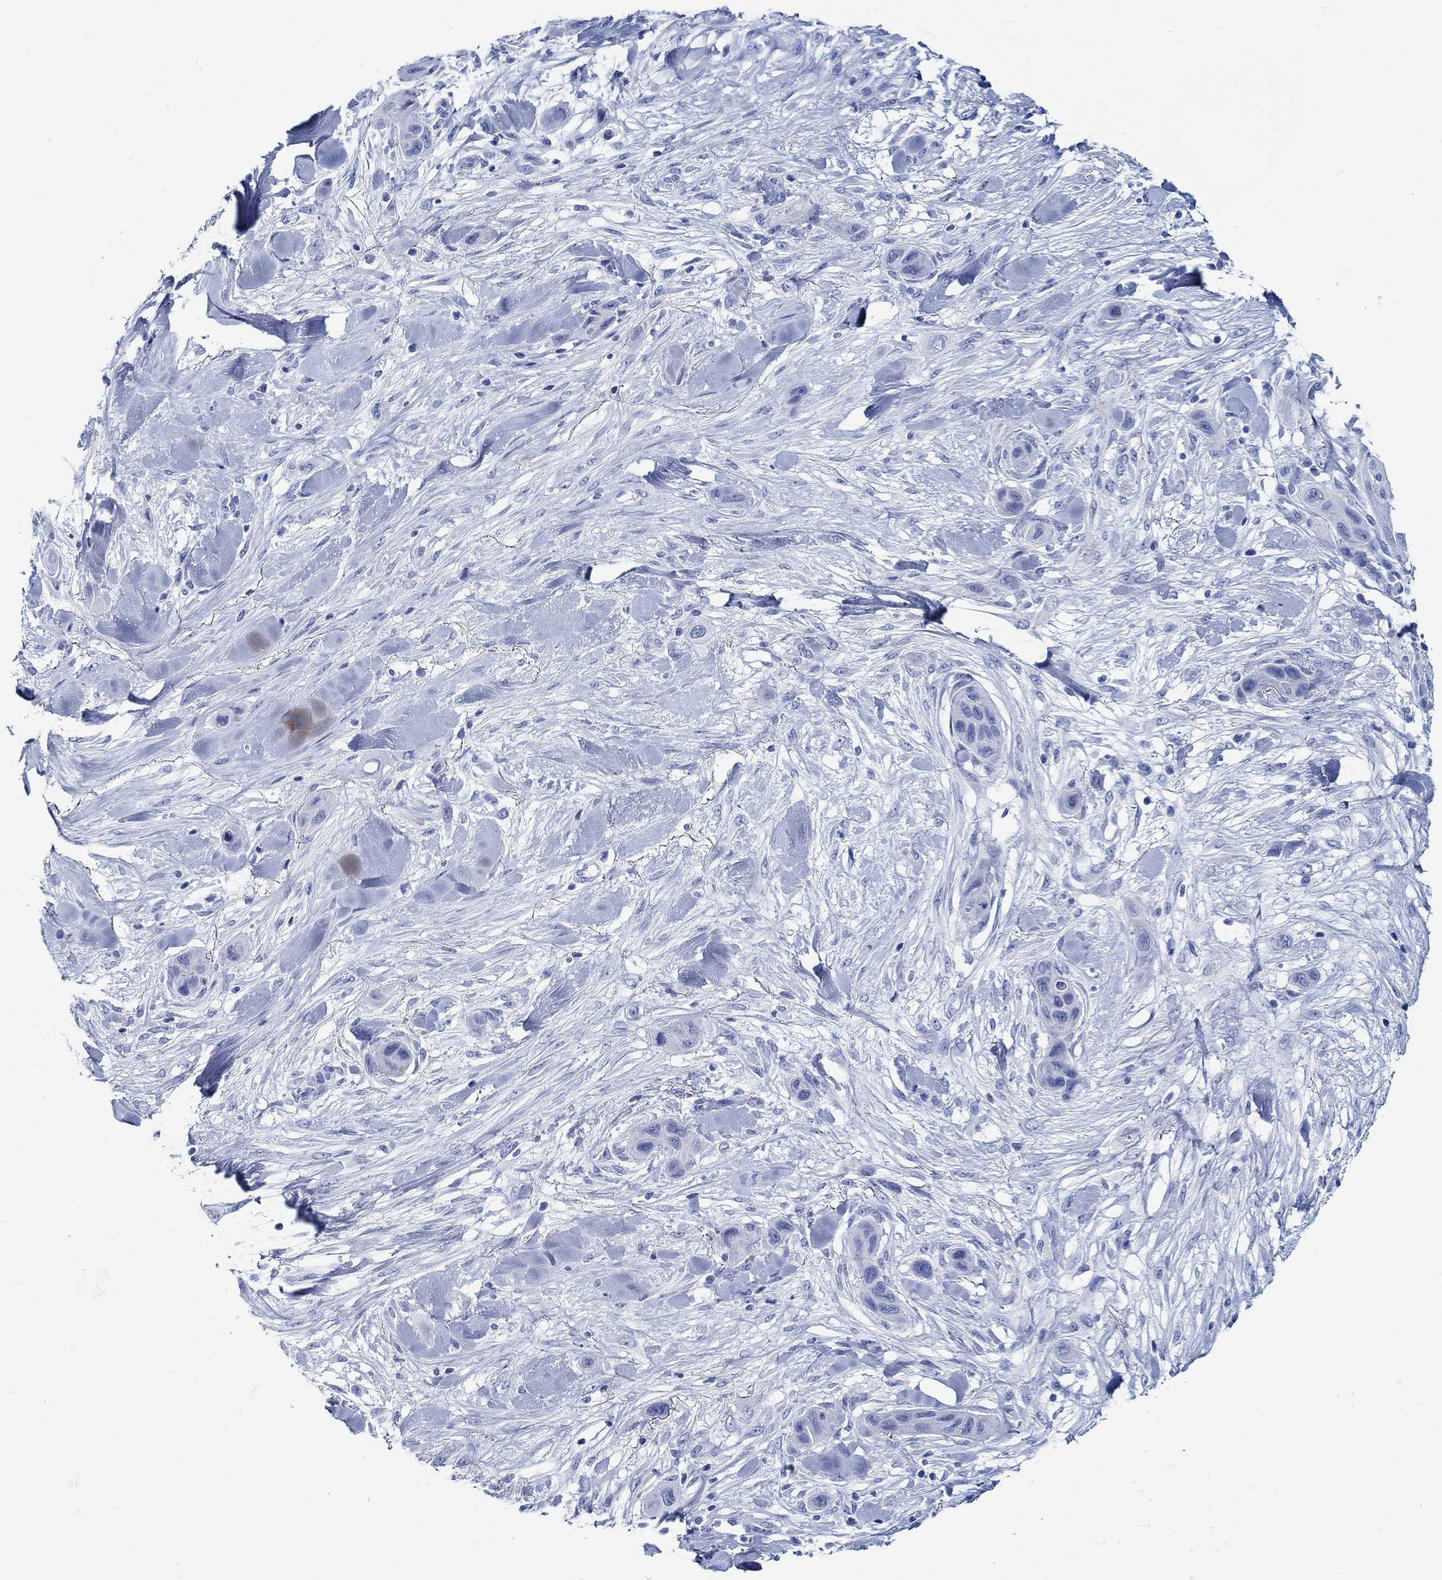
{"staining": {"intensity": "negative", "quantity": "none", "location": "none"}, "tissue": "skin cancer", "cell_type": "Tumor cells", "image_type": "cancer", "snomed": [{"axis": "morphology", "description": "Squamous cell carcinoma, NOS"}, {"axis": "topography", "description": "Skin"}], "caption": "Immunohistochemistry of skin squamous cell carcinoma demonstrates no staining in tumor cells. (DAB (3,3'-diaminobenzidine) immunohistochemistry (IHC) visualized using brightfield microscopy, high magnification).", "gene": "RD3L", "patient": {"sex": "male", "age": 79}}